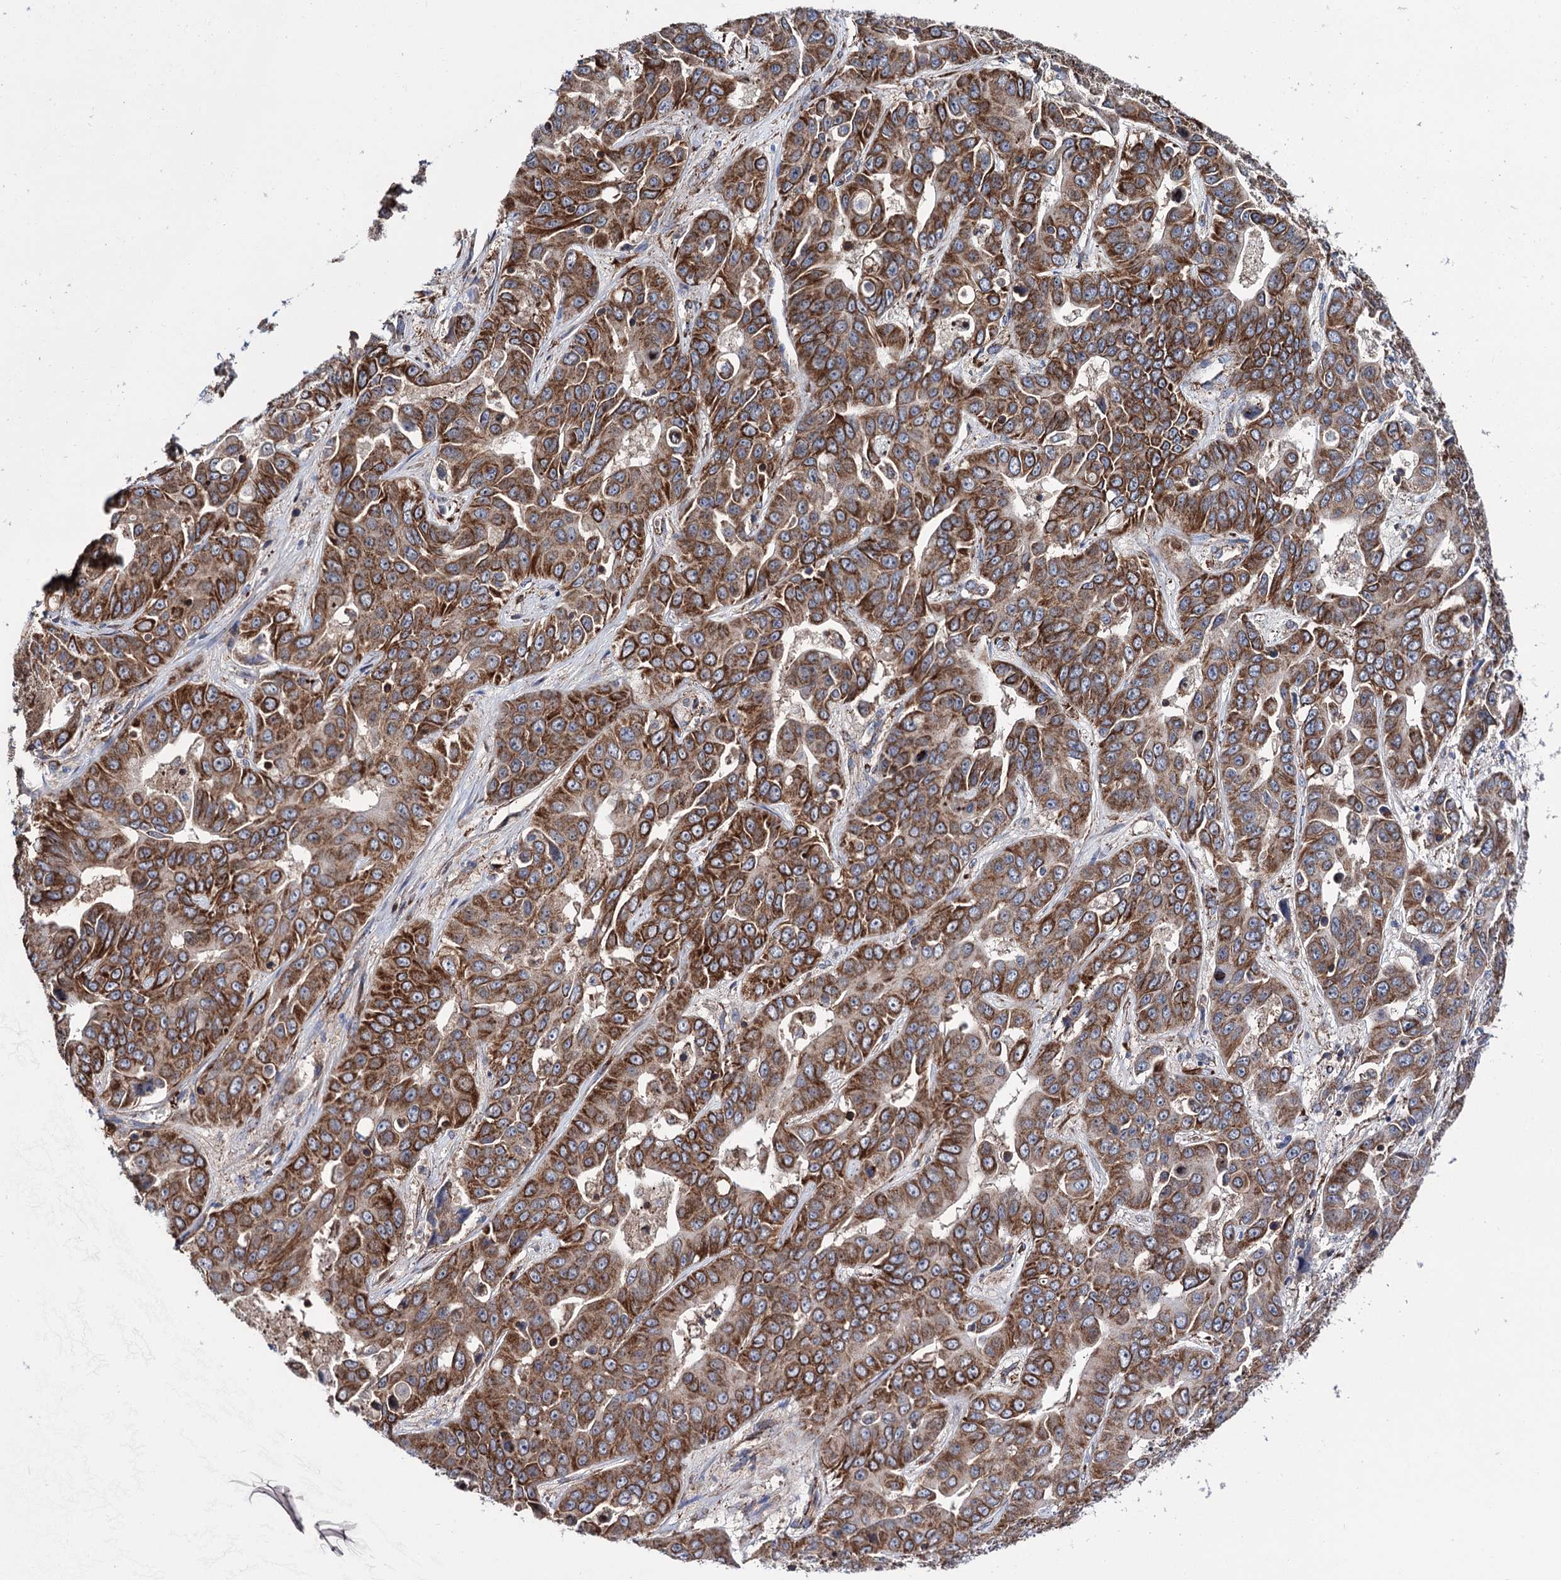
{"staining": {"intensity": "strong", "quantity": ">75%", "location": "cytoplasmic/membranous"}, "tissue": "liver cancer", "cell_type": "Tumor cells", "image_type": "cancer", "snomed": [{"axis": "morphology", "description": "Cholangiocarcinoma"}, {"axis": "topography", "description": "Liver"}], "caption": "Protein staining of liver cancer (cholangiocarcinoma) tissue displays strong cytoplasmic/membranous expression in about >75% of tumor cells.", "gene": "DEF6", "patient": {"sex": "female", "age": 52}}